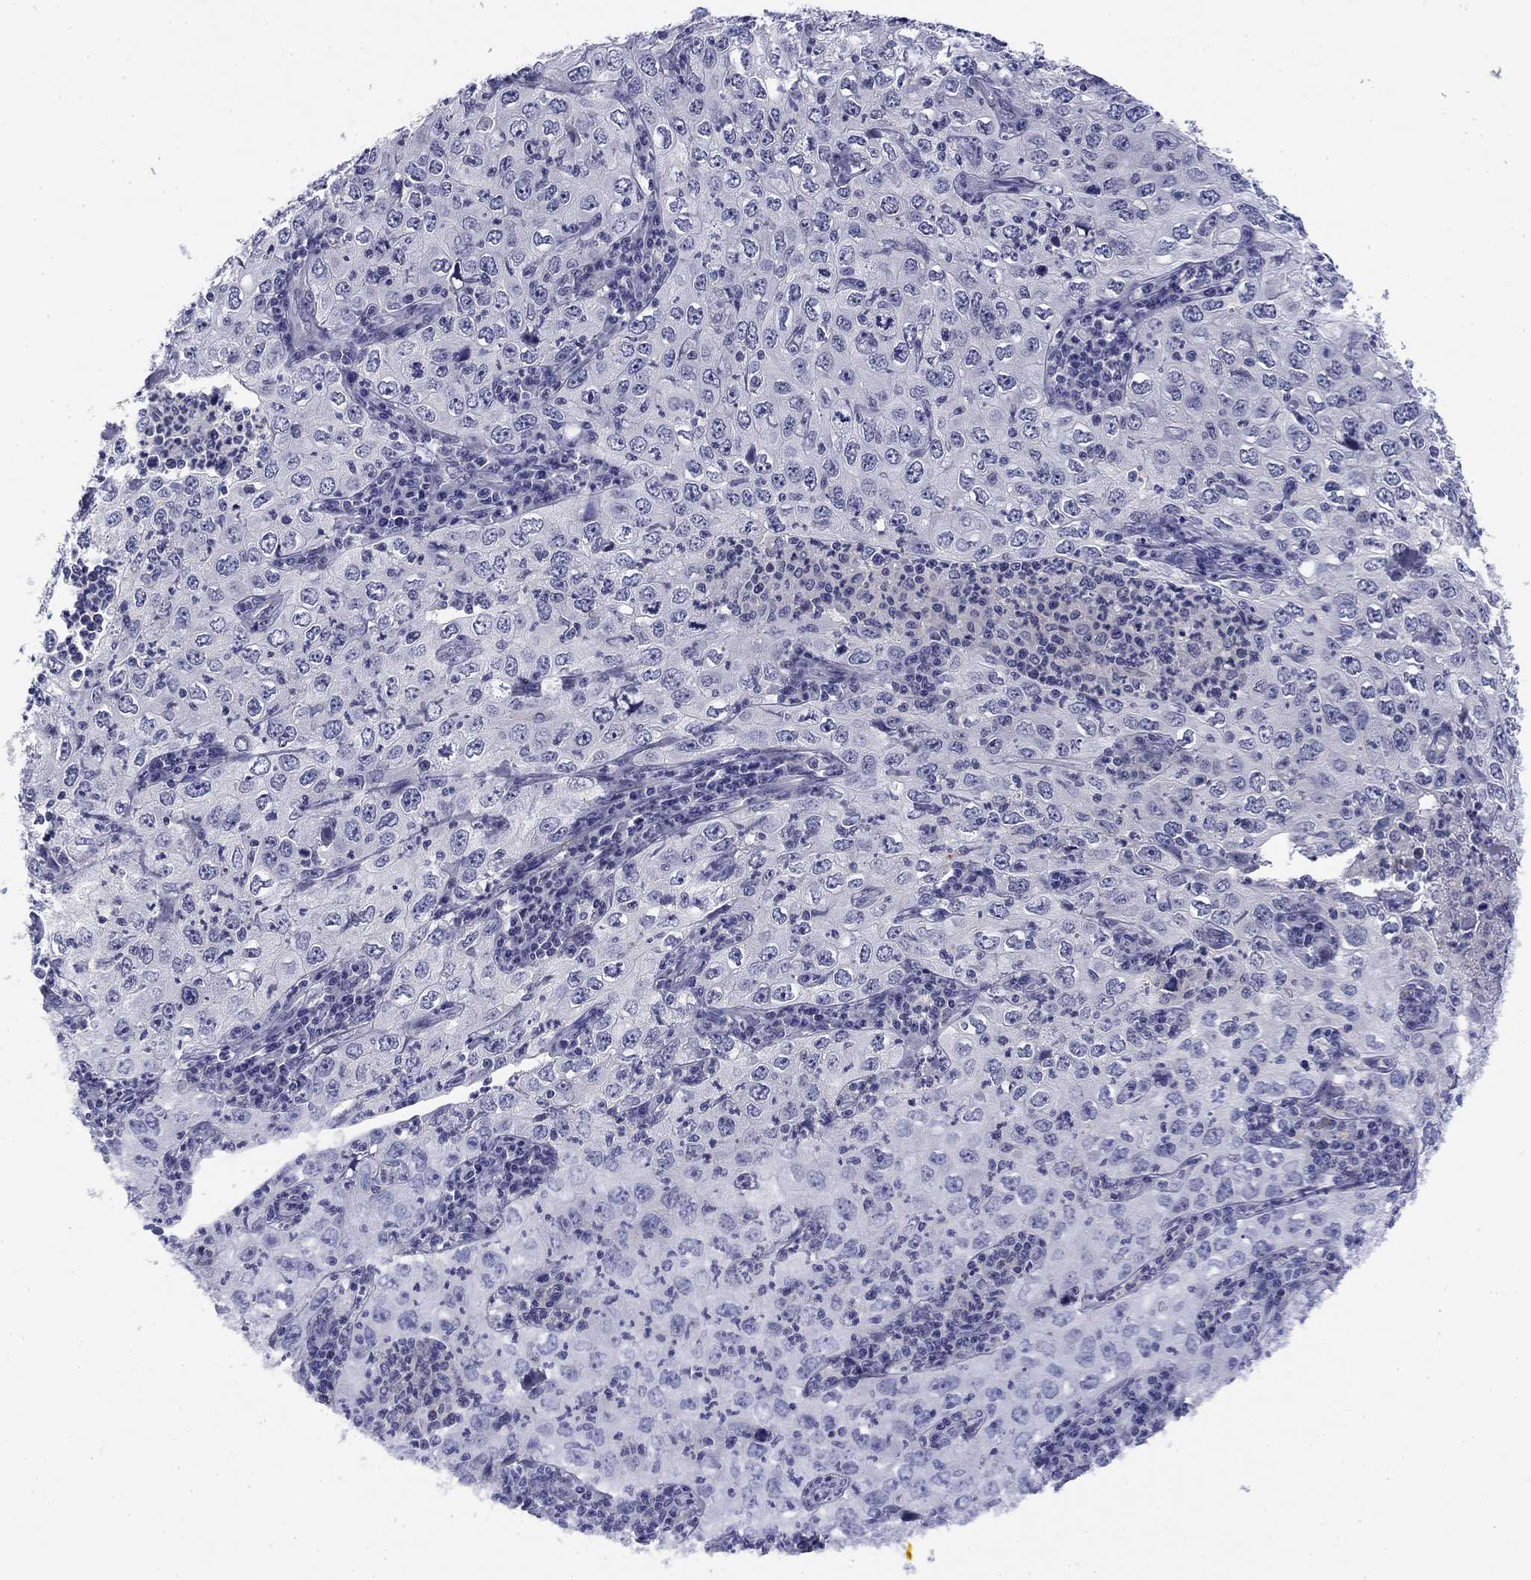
{"staining": {"intensity": "negative", "quantity": "none", "location": "none"}, "tissue": "cervical cancer", "cell_type": "Tumor cells", "image_type": "cancer", "snomed": [{"axis": "morphology", "description": "Squamous cell carcinoma, NOS"}, {"axis": "topography", "description": "Cervix"}], "caption": "Tumor cells are negative for protein expression in human cervical cancer.", "gene": "TIGD4", "patient": {"sex": "female", "age": 24}}